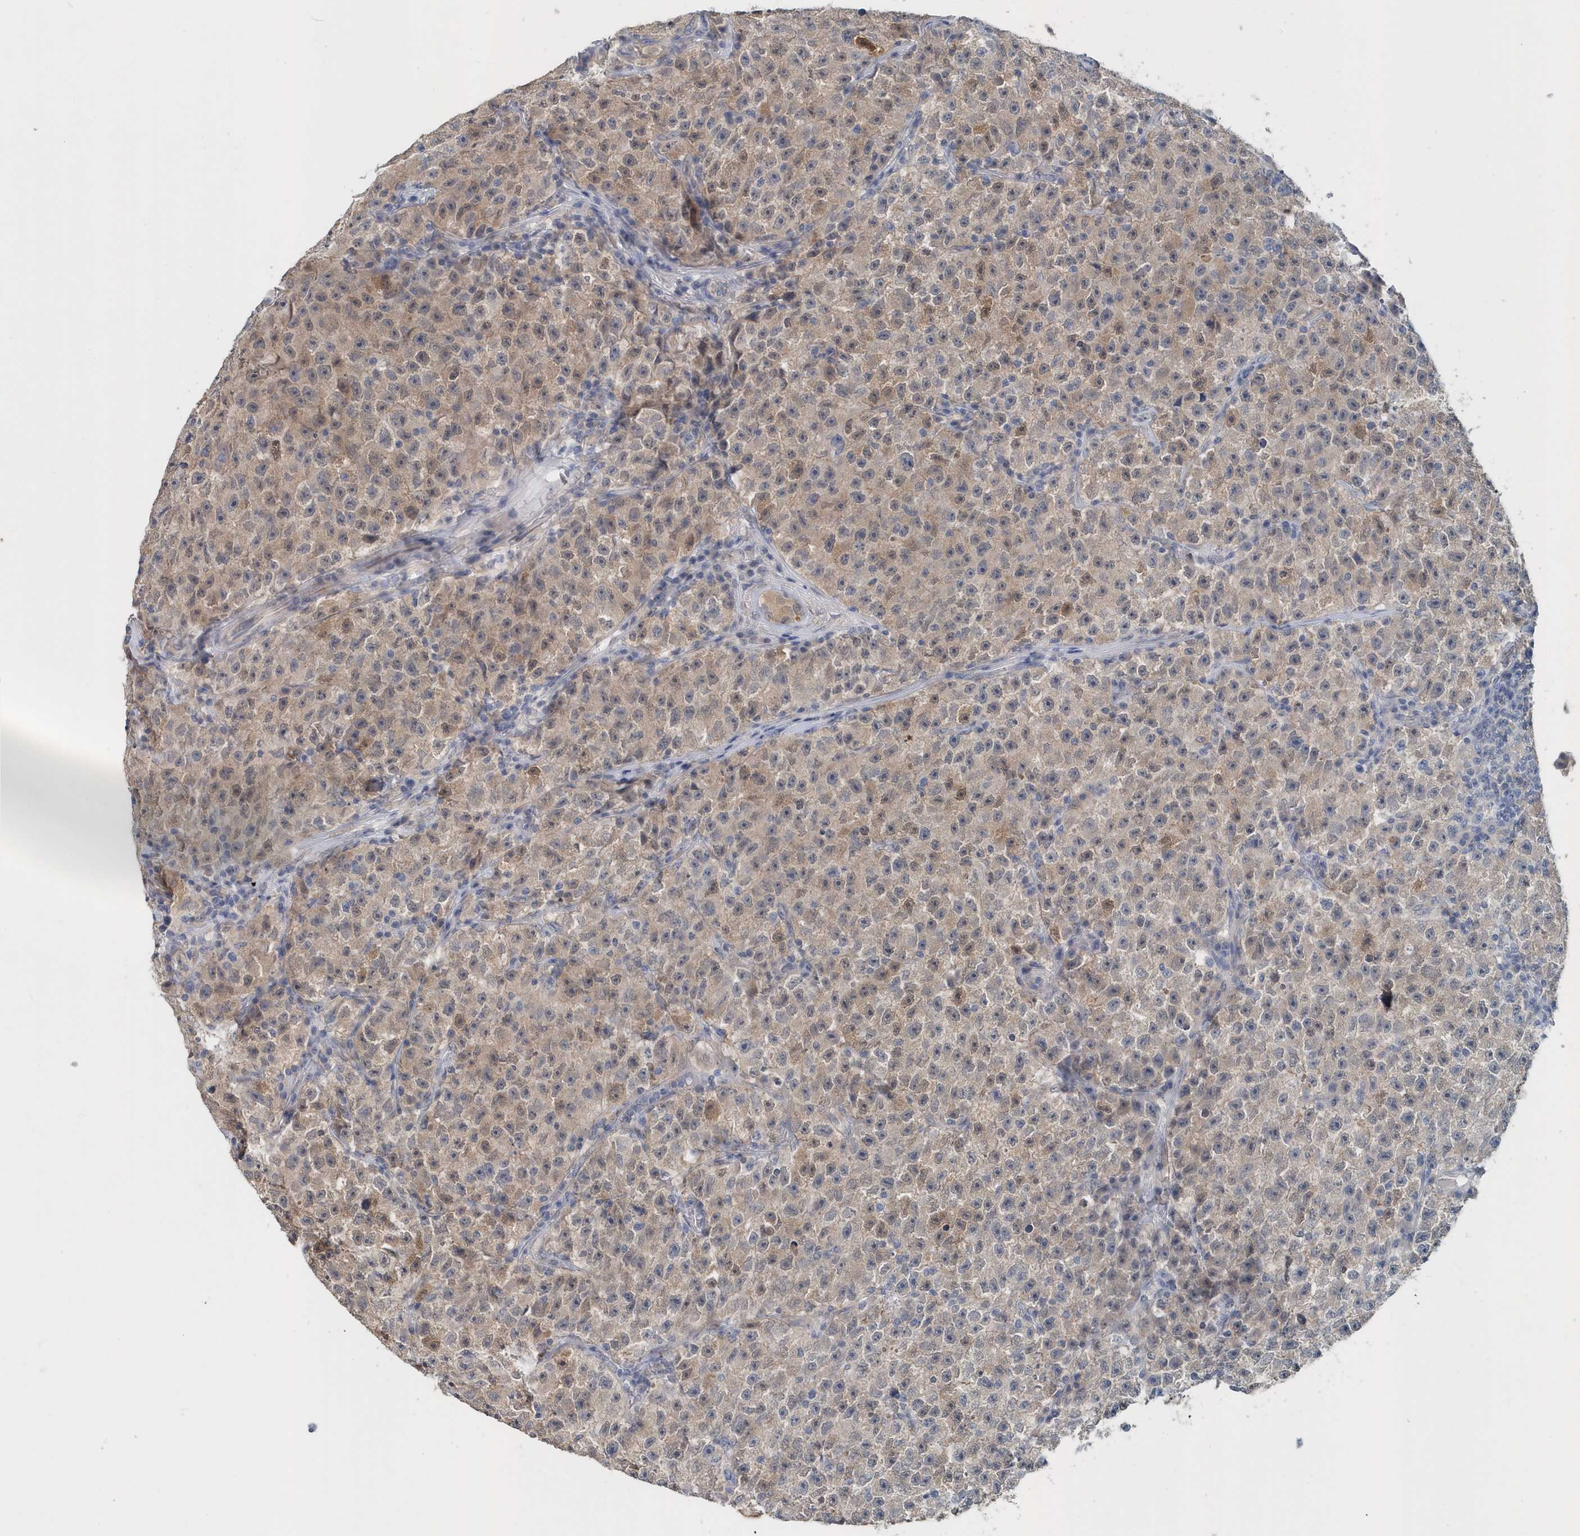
{"staining": {"intensity": "weak", "quantity": "25%-75%", "location": "cytoplasmic/membranous,nuclear"}, "tissue": "testis cancer", "cell_type": "Tumor cells", "image_type": "cancer", "snomed": [{"axis": "morphology", "description": "Seminoma, NOS"}, {"axis": "topography", "description": "Testis"}], "caption": "Tumor cells display low levels of weak cytoplasmic/membranous and nuclear positivity in approximately 25%-75% of cells in seminoma (testis).", "gene": "PFN2", "patient": {"sex": "male", "age": 22}}